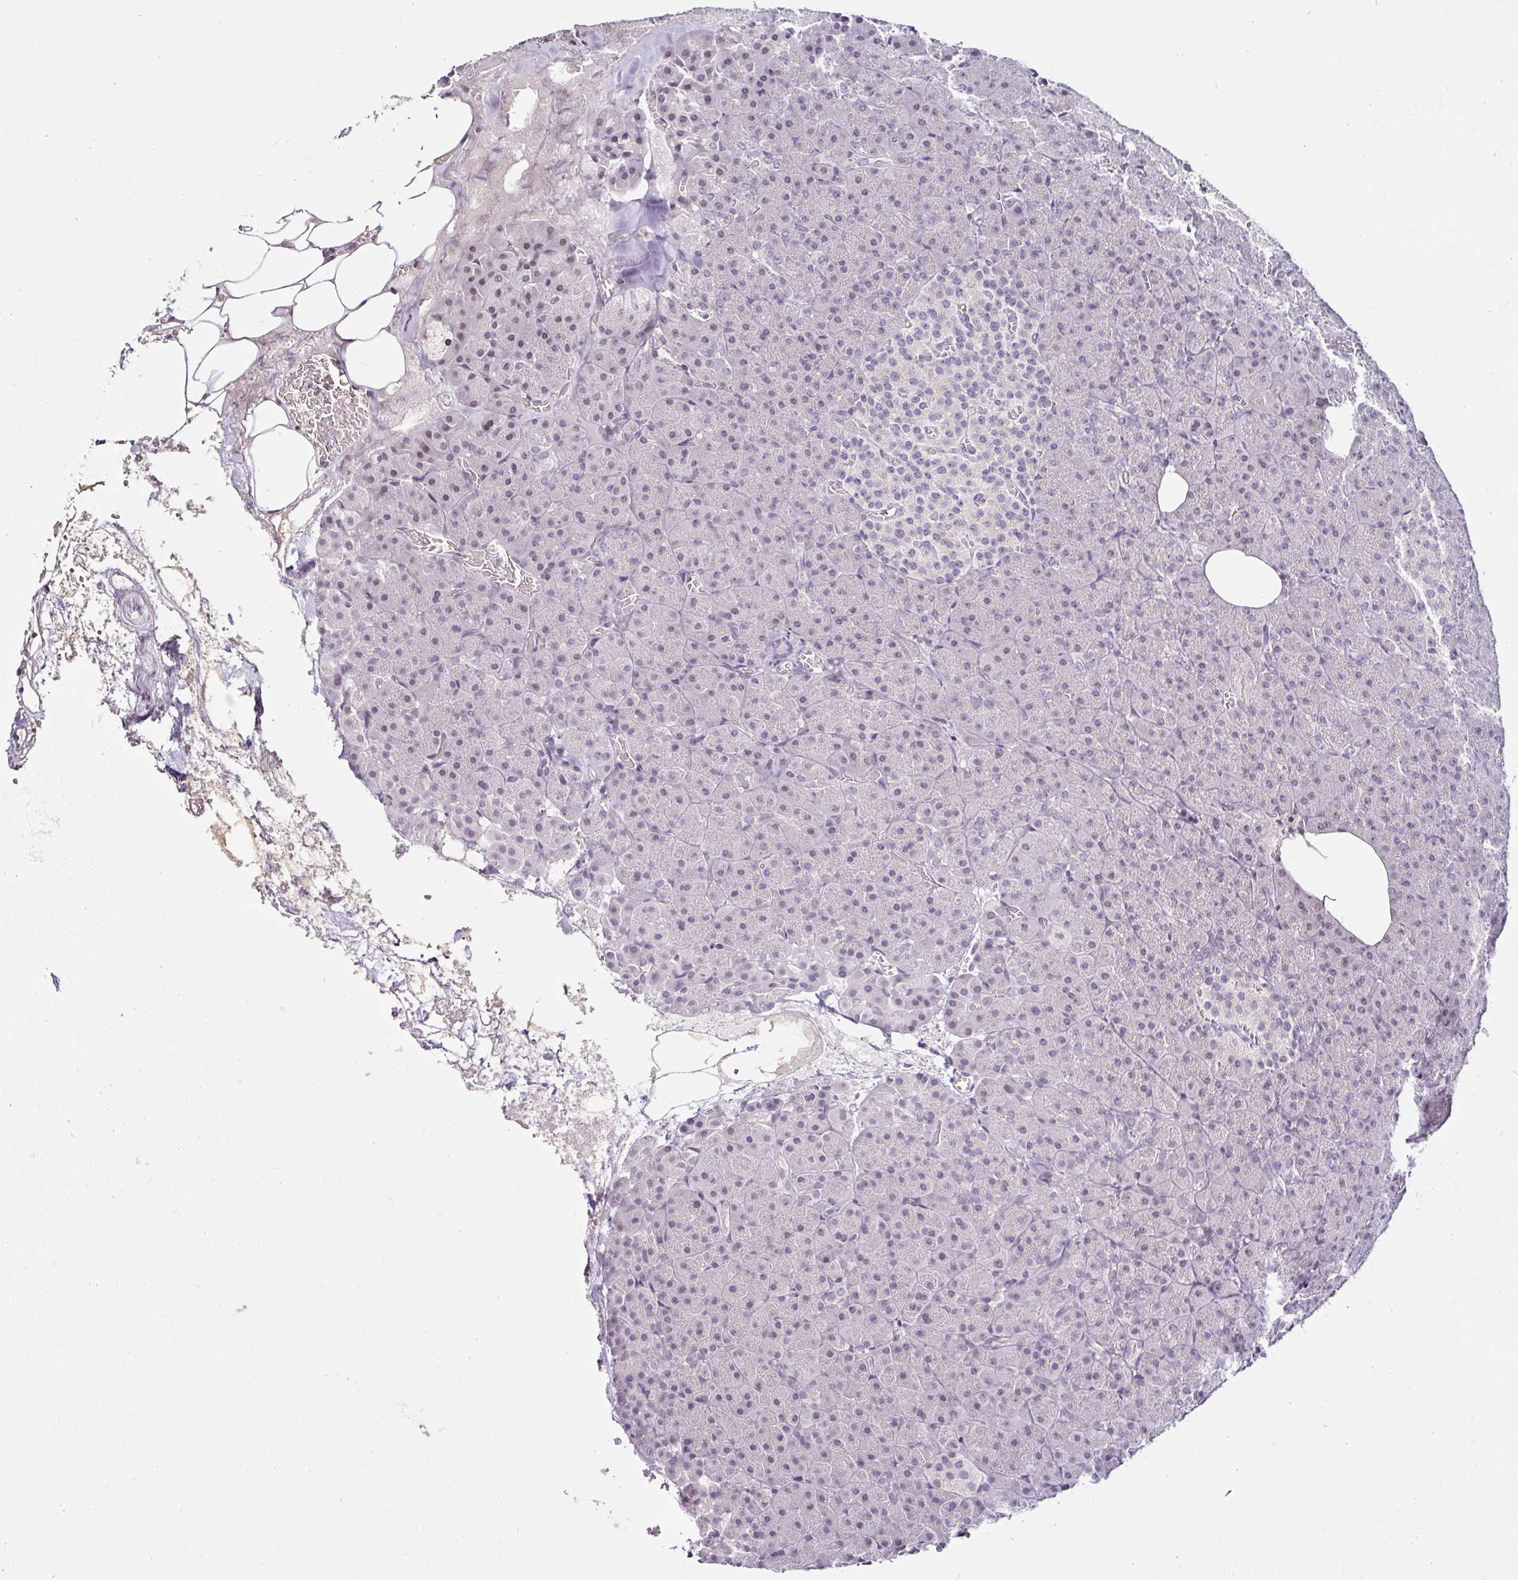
{"staining": {"intensity": "negative", "quantity": "none", "location": "none"}, "tissue": "pancreas", "cell_type": "Exocrine glandular cells", "image_type": "normal", "snomed": [{"axis": "morphology", "description": "Normal tissue, NOS"}, {"axis": "topography", "description": "Pancreas"}], "caption": "A micrograph of human pancreas is negative for staining in exocrine glandular cells. The staining was performed using DAB (3,3'-diaminobenzidine) to visualize the protein expression in brown, while the nuclei were stained in blue with hematoxylin (Magnification: 20x).", "gene": "SERPINB3", "patient": {"sex": "female", "age": 74}}